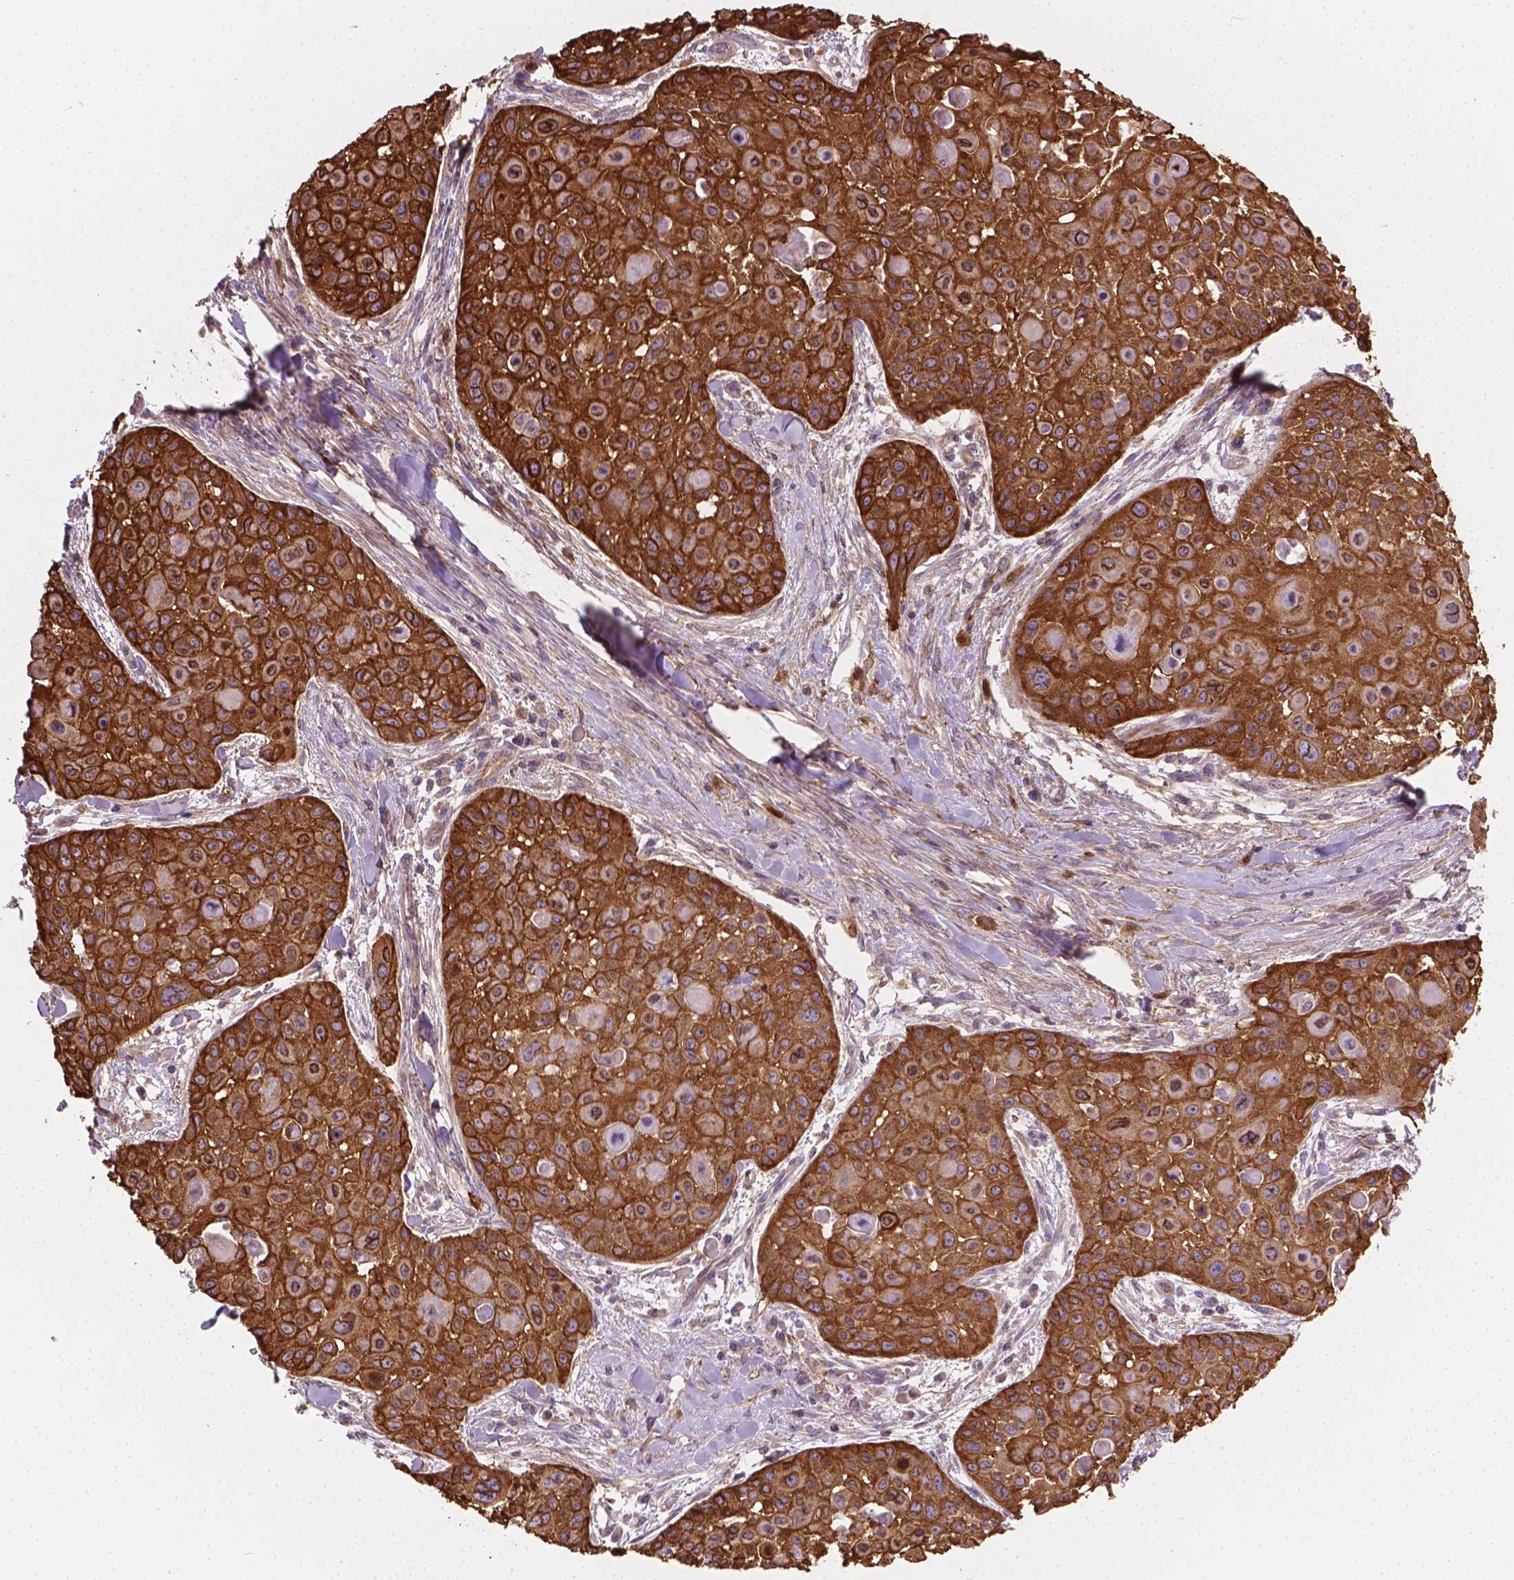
{"staining": {"intensity": "strong", "quantity": ">75%", "location": "cytoplasmic/membranous"}, "tissue": "skin cancer", "cell_type": "Tumor cells", "image_type": "cancer", "snomed": [{"axis": "morphology", "description": "Squamous cell carcinoma, NOS"}, {"axis": "topography", "description": "Skin"}, {"axis": "topography", "description": "Anal"}], "caption": "The micrograph exhibits staining of squamous cell carcinoma (skin), revealing strong cytoplasmic/membranous protein expression (brown color) within tumor cells. The staining was performed using DAB, with brown indicating positive protein expression. Nuclei are stained blue with hematoxylin.", "gene": "TCAF1", "patient": {"sex": "female", "age": 75}}